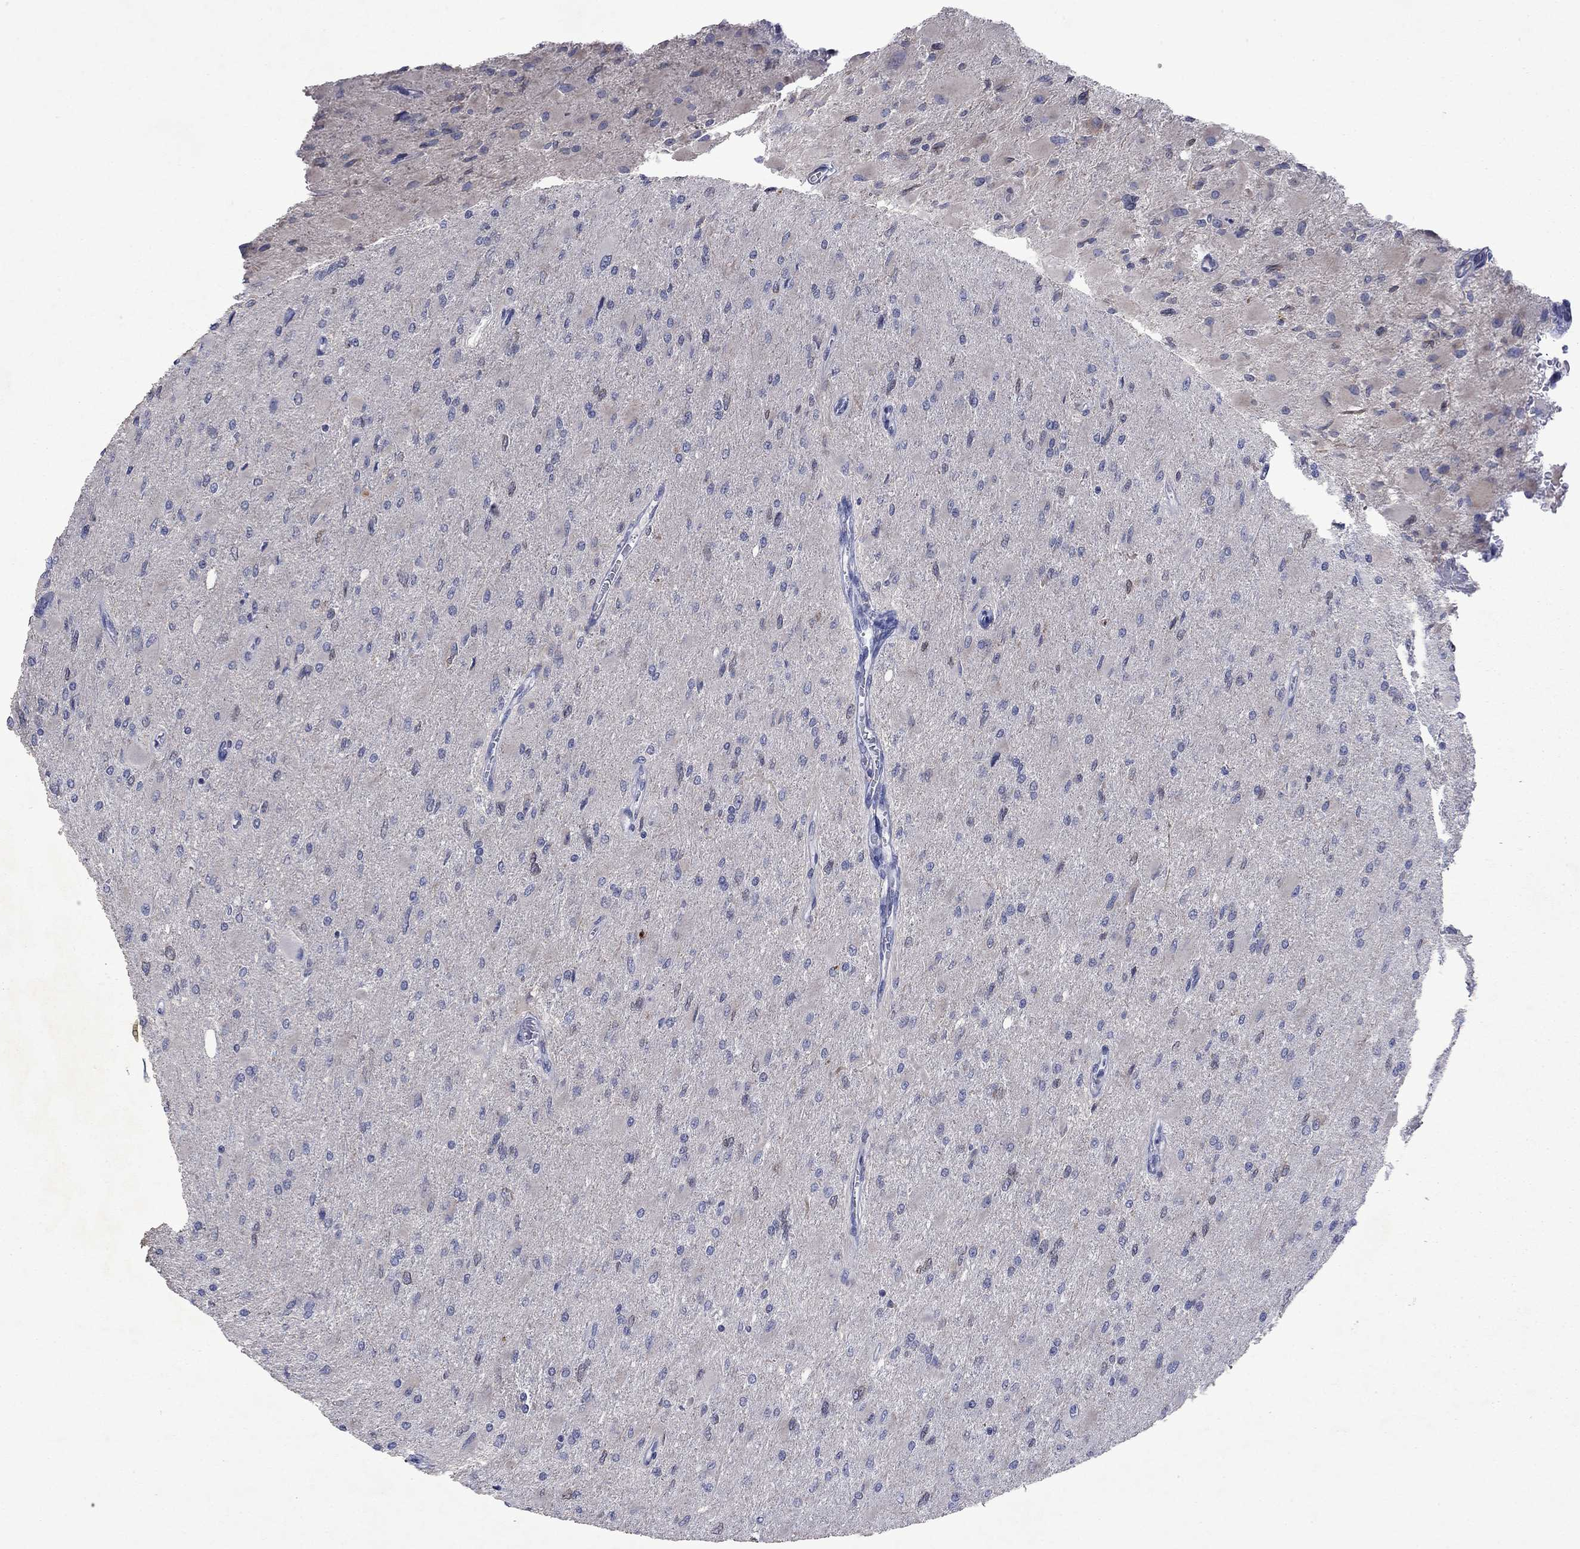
{"staining": {"intensity": "negative", "quantity": "none", "location": "none"}, "tissue": "glioma", "cell_type": "Tumor cells", "image_type": "cancer", "snomed": [{"axis": "morphology", "description": "Glioma, malignant, High grade"}, {"axis": "topography", "description": "Cerebral cortex"}], "caption": "Tumor cells show no significant protein expression in malignant glioma (high-grade).", "gene": "TMEM97", "patient": {"sex": "female", "age": 36}}